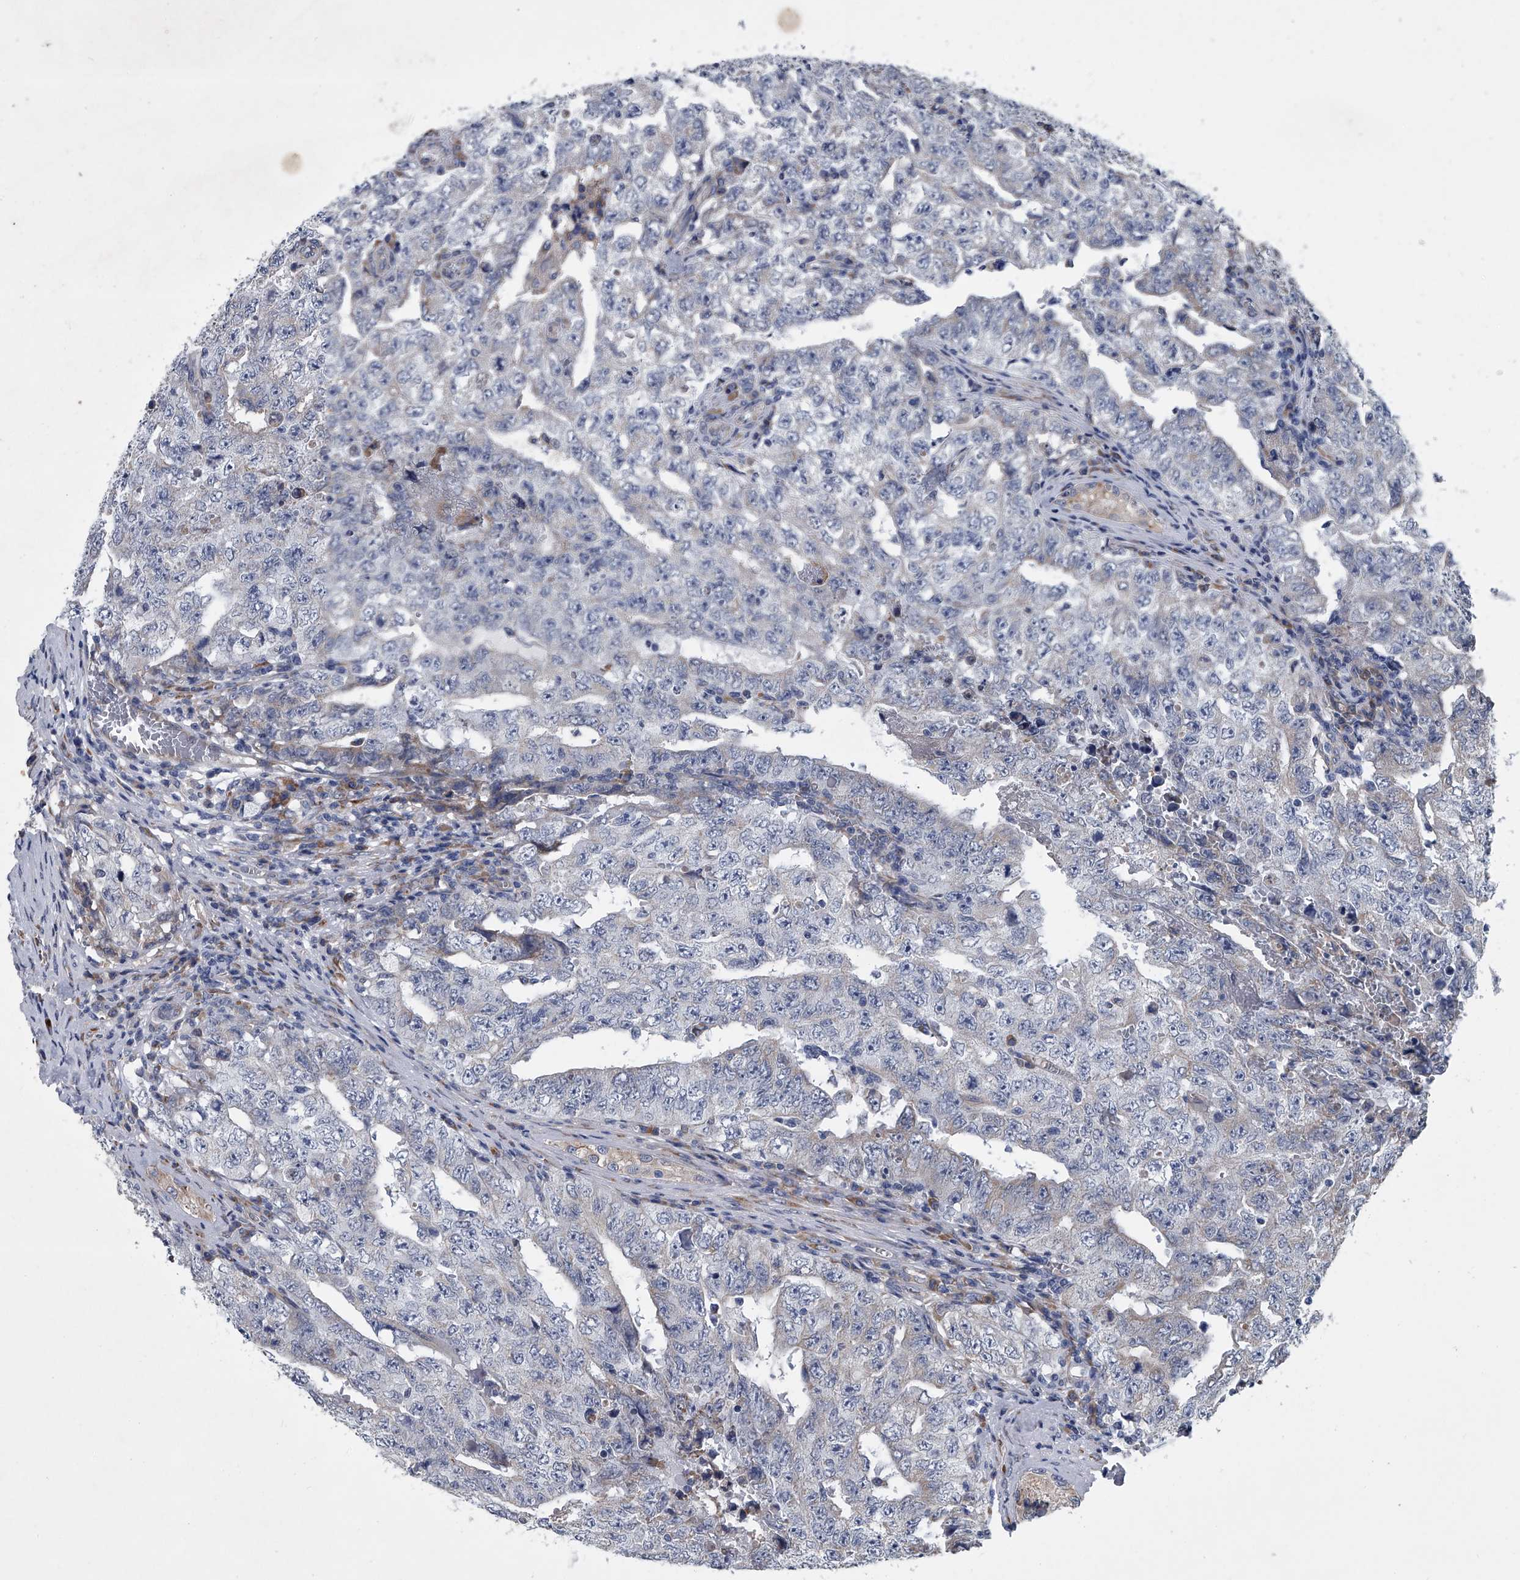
{"staining": {"intensity": "negative", "quantity": "none", "location": "none"}, "tissue": "testis cancer", "cell_type": "Tumor cells", "image_type": "cancer", "snomed": [{"axis": "morphology", "description": "Carcinoma, Embryonal, NOS"}, {"axis": "topography", "description": "Testis"}], "caption": "Testis cancer stained for a protein using immunohistochemistry reveals no positivity tumor cells.", "gene": "ABCG1", "patient": {"sex": "male", "age": 26}}